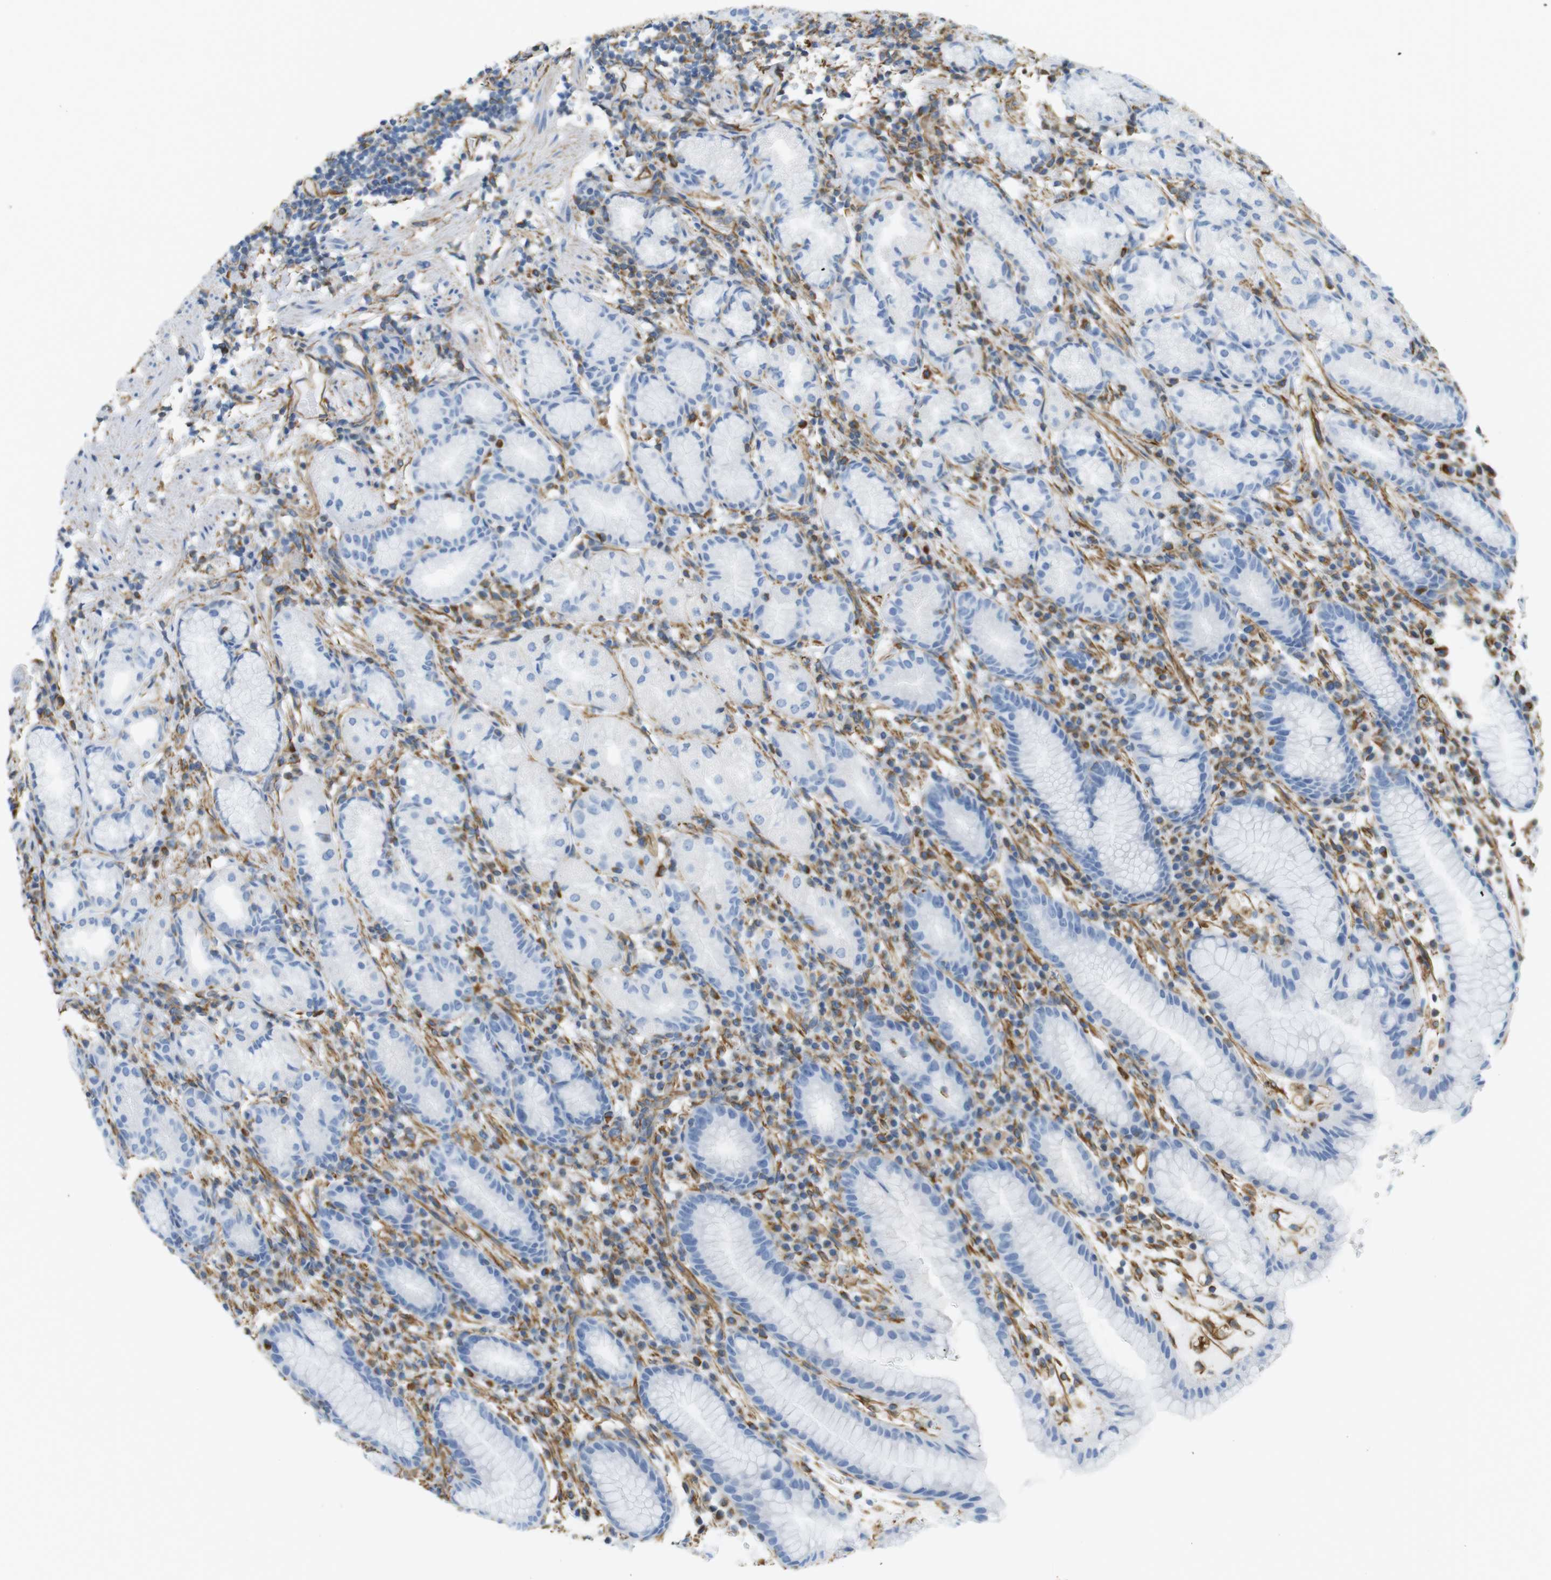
{"staining": {"intensity": "negative", "quantity": "none", "location": "none"}, "tissue": "stomach", "cell_type": "Glandular cells", "image_type": "normal", "snomed": [{"axis": "morphology", "description": "Normal tissue, NOS"}, {"axis": "topography", "description": "Stomach, lower"}], "caption": "A high-resolution histopathology image shows IHC staining of benign stomach, which reveals no significant positivity in glandular cells.", "gene": "MS4A10", "patient": {"sex": "male", "age": 52}}